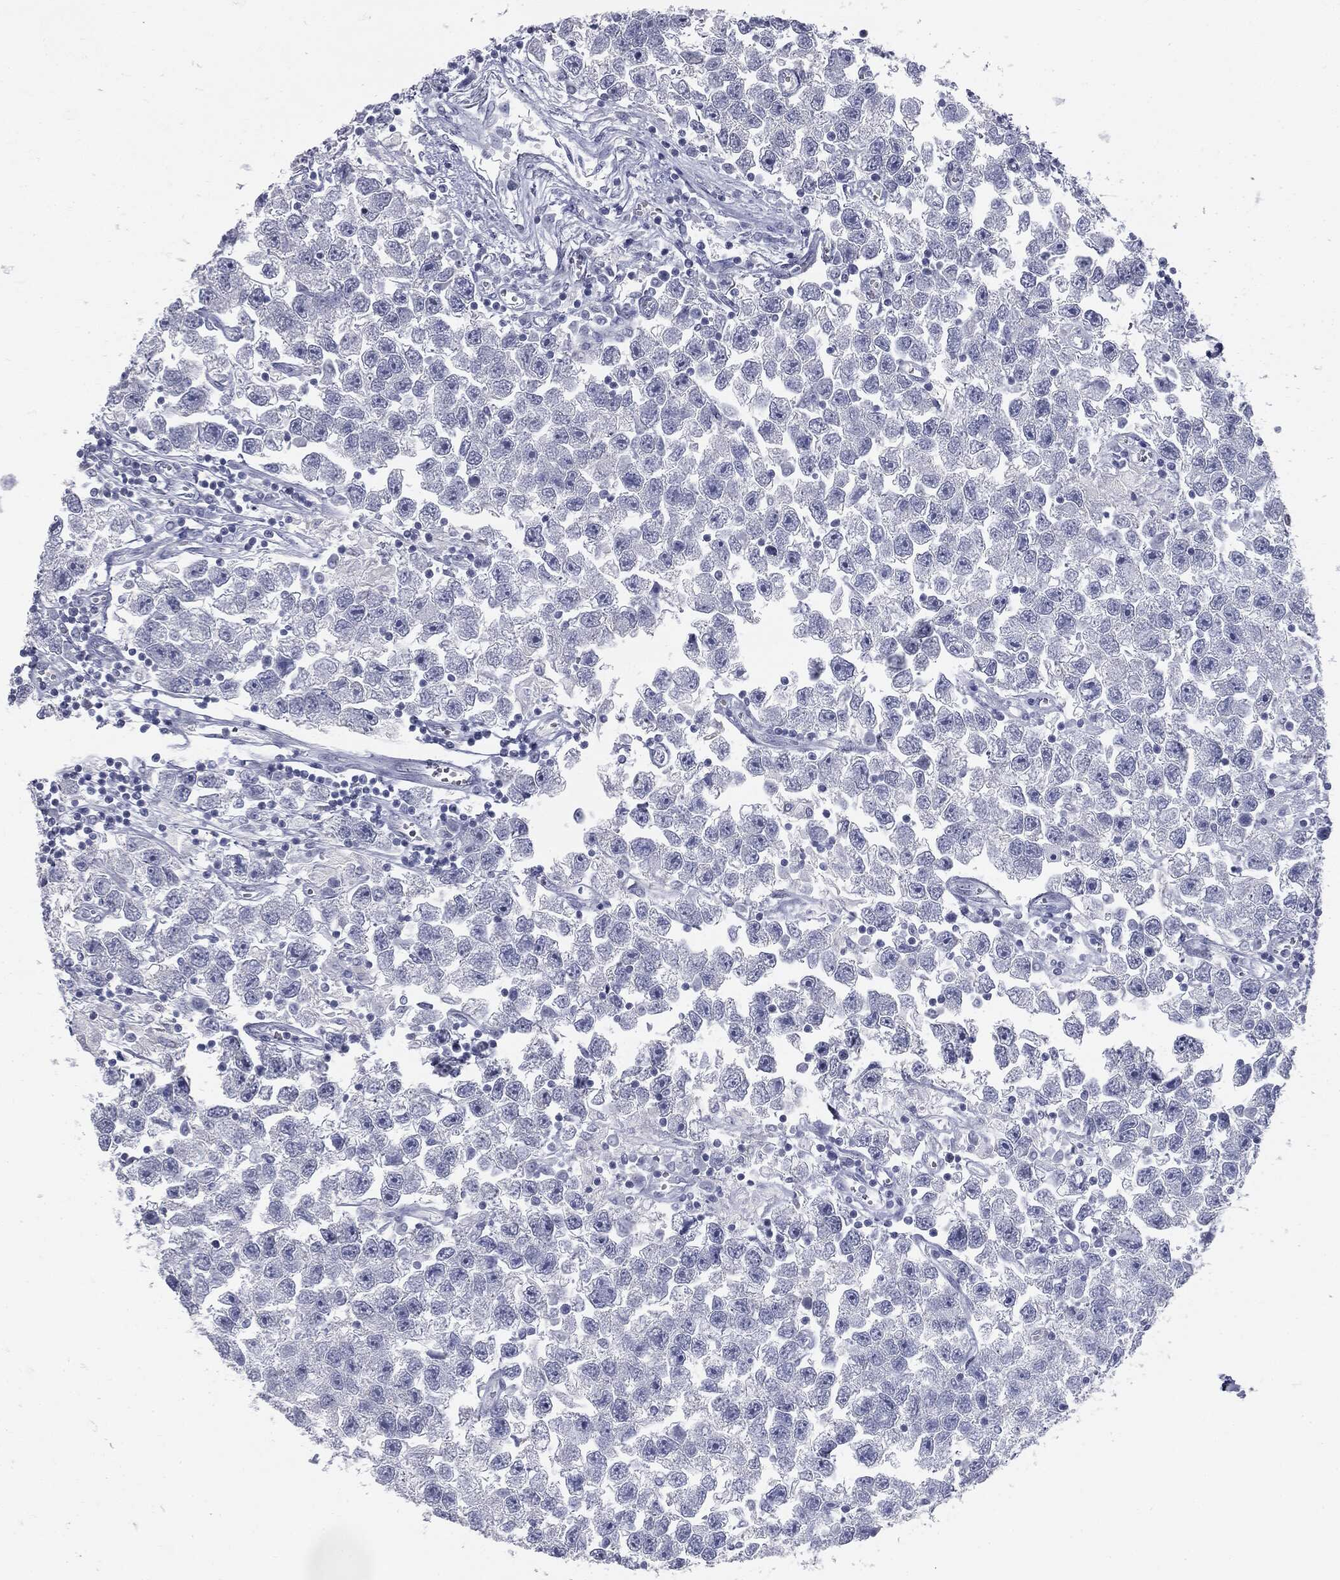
{"staining": {"intensity": "negative", "quantity": "none", "location": "none"}, "tissue": "testis cancer", "cell_type": "Tumor cells", "image_type": "cancer", "snomed": [{"axis": "morphology", "description": "Seminoma, NOS"}, {"axis": "topography", "description": "Testis"}], "caption": "An image of seminoma (testis) stained for a protein exhibits no brown staining in tumor cells.", "gene": "TPO", "patient": {"sex": "male", "age": 26}}